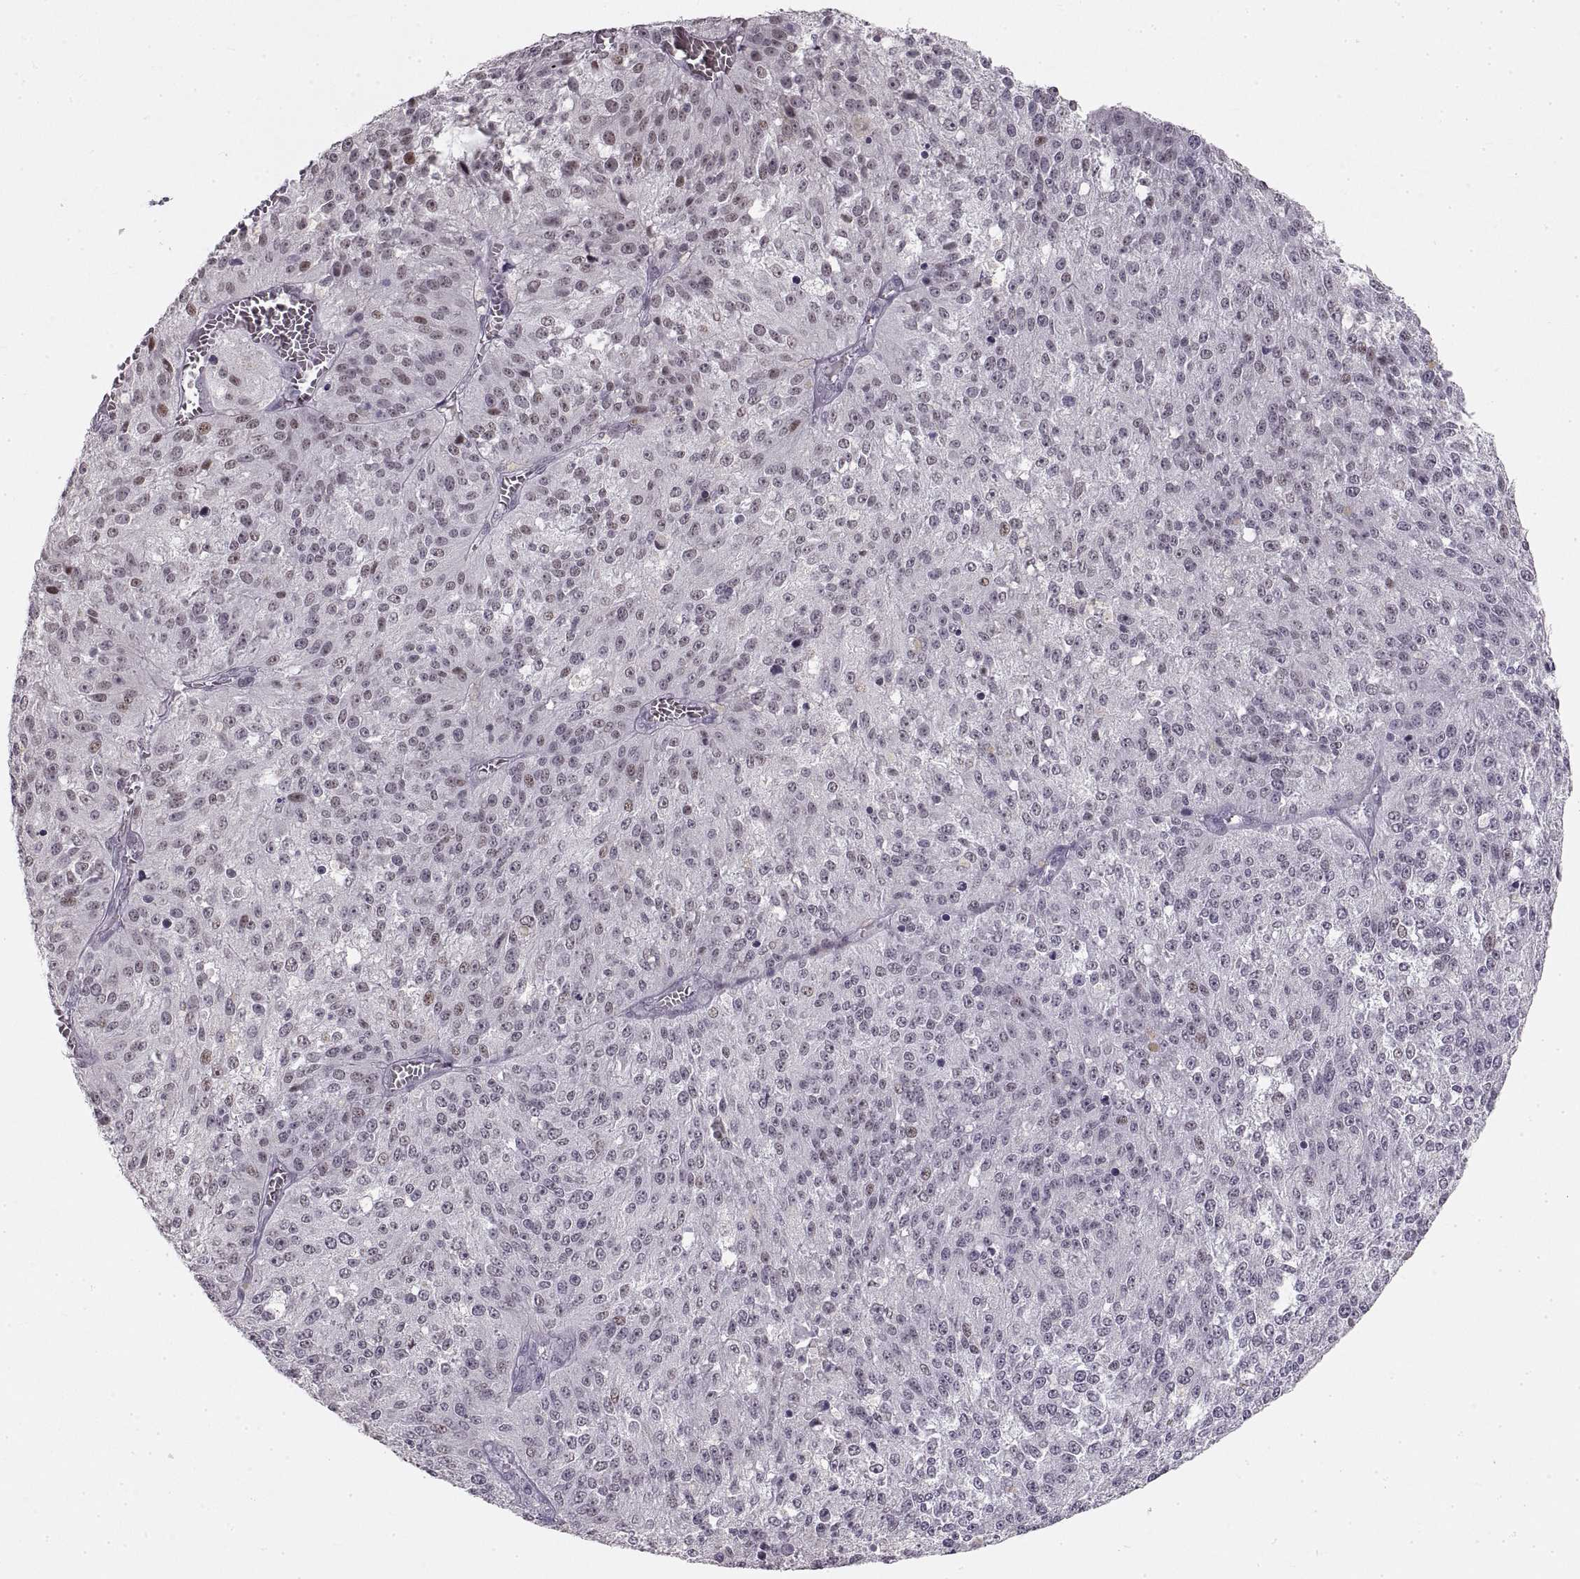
{"staining": {"intensity": "negative", "quantity": "none", "location": "none"}, "tissue": "melanoma", "cell_type": "Tumor cells", "image_type": "cancer", "snomed": [{"axis": "morphology", "description": "Malignant melanoma, Metastatic site"}, {"axis": "topography", "description": "Lymph node"}], "caption": "IHC photomicrograph of neoplastic tissue: melanoma stained with DAB reveals no significant protein positivity in tumor cells.", "gene": "NANOS3", "patient": {"sex": "female", "age": 64}}